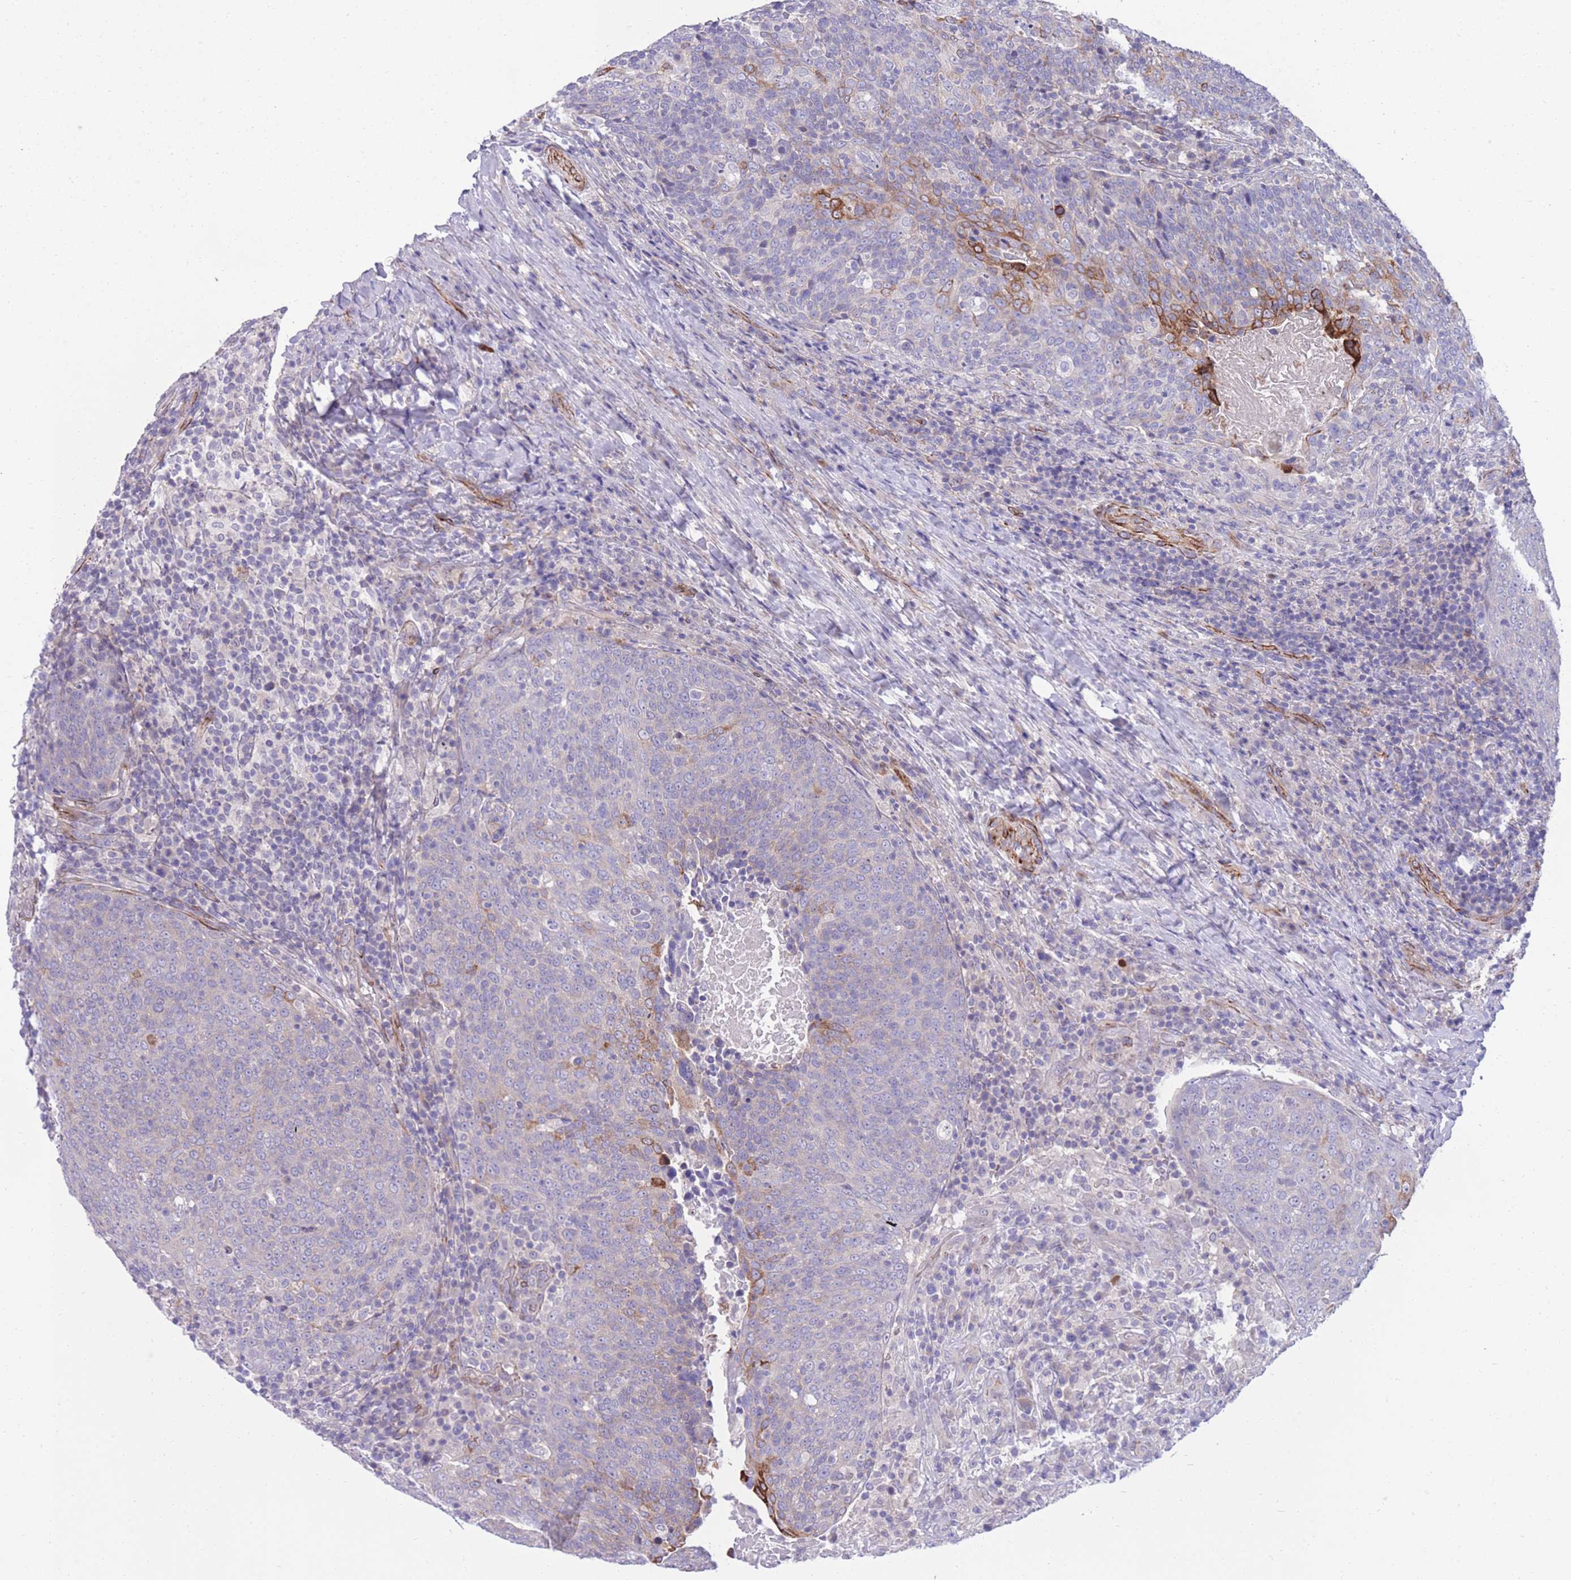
{"staining": {"intensity": "strong", "quantity": "<25%", "location": "cytoplasmic/membranous"}, "tissue": "head and neck cancer", "cell_type": "Tumor cells", "image_type": "cancer", "snomed": [{"axis": "morphology", "description": "Squamous cell carcinoma, NOS"}, {"axis": "morphology", "description": "Squamous cell carcinoma, metastatic, NOS"}, {"axis": "topography", "description": "Lymph node"}, {"axis": "topography", "description": "Head-Neck"}], "caption": "Strong cytoplasmic/membranous protein expression is seen in approximately <25% of tumor cells in head and neck cancer.", "gene": "RGS11", "patient": {"sex": "male", "age": 62}}